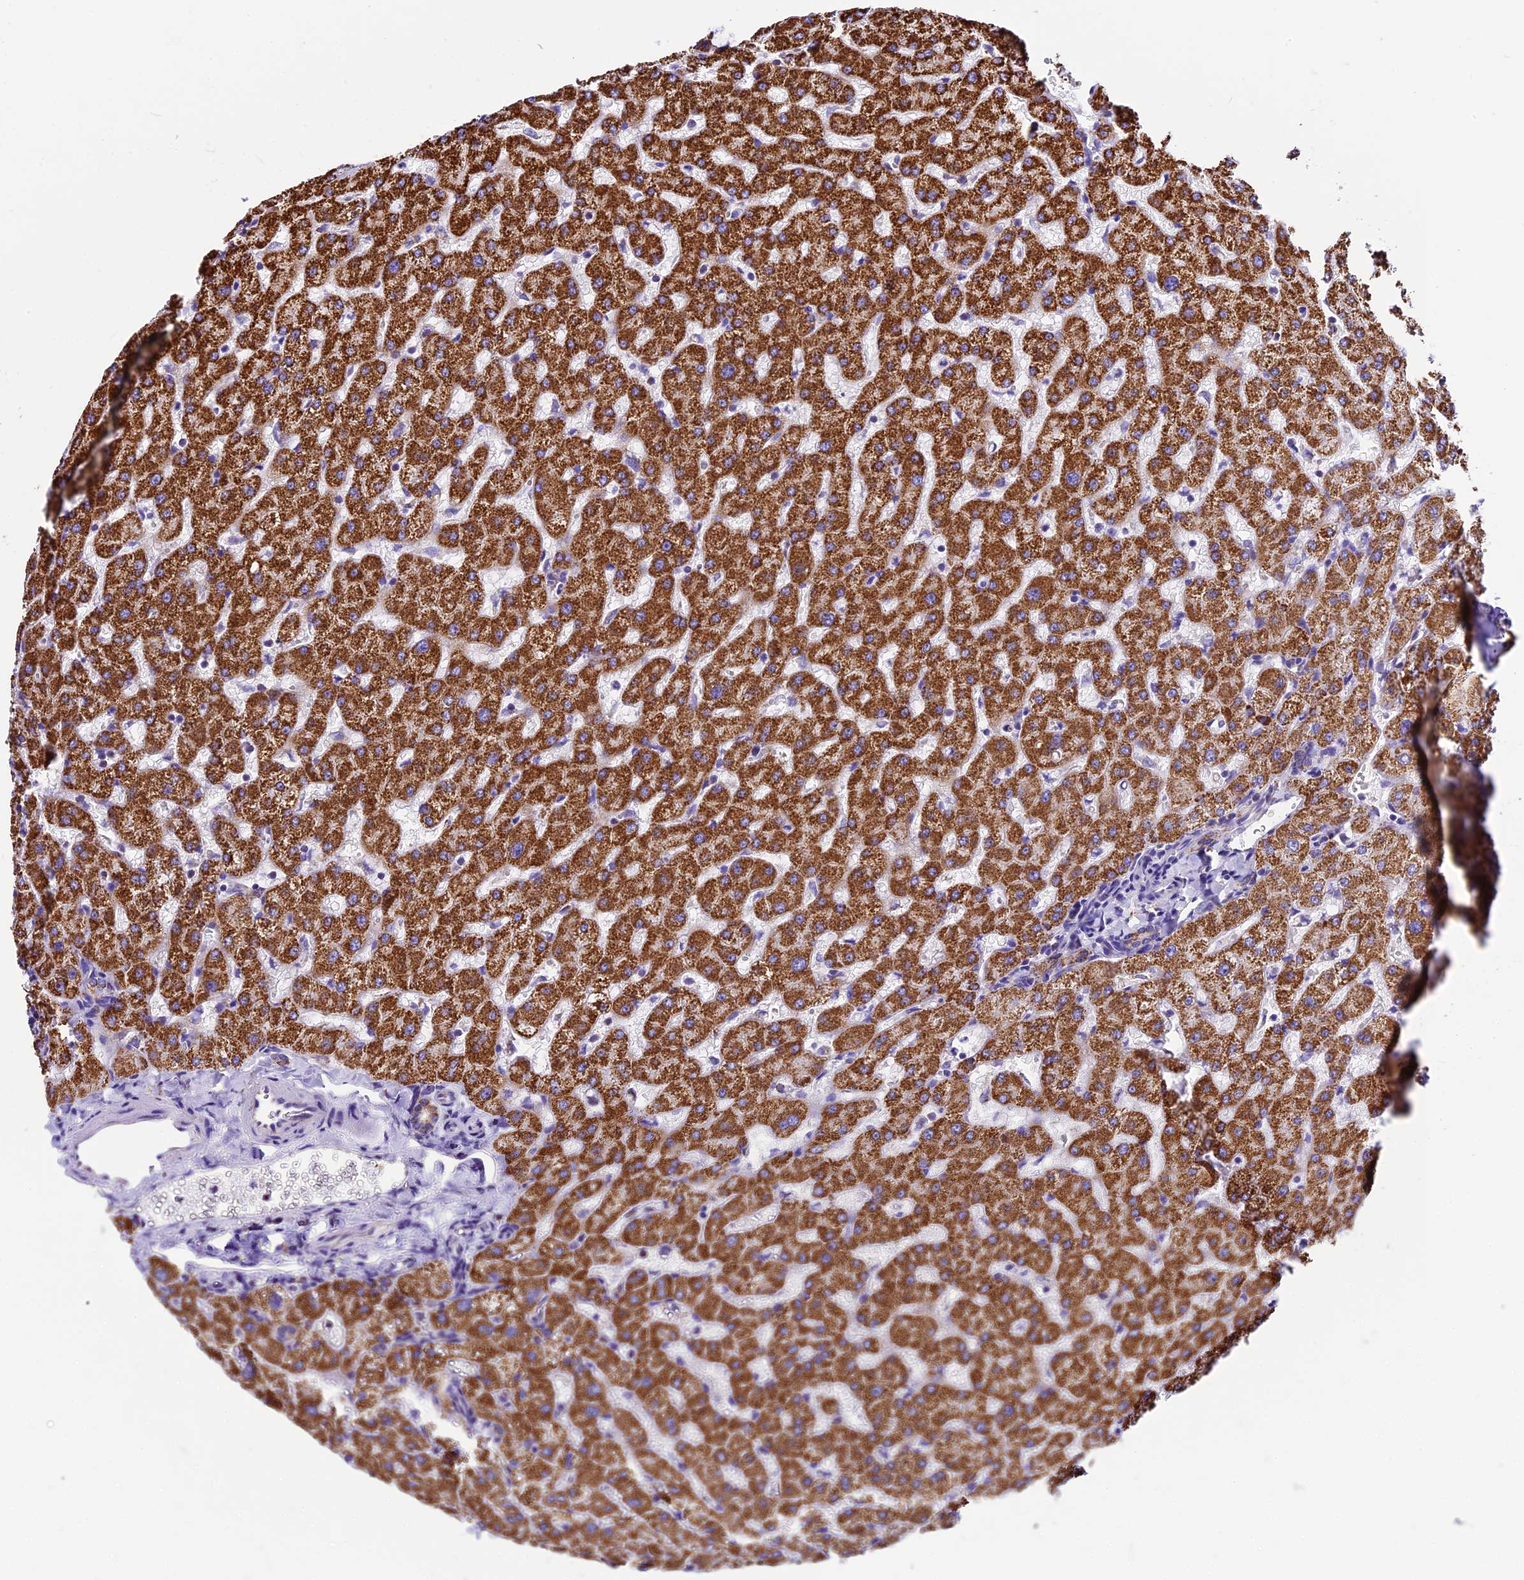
{"staining": {"intensity": "moderate", "quantity": "25%-75%", "location": "cytoplasmic/membranous"}, "tissue": "liver", "cell_type": "Cholangiocytes", "image_type": "normal", "snomed": [{"axis": "morphology", "description": "Normal tissue, NOS"}, {"axis": "topography", "description": "Liver"}], "caption": "Cholangiocytes reveal moderate cytoplasmic/membranous staining in approximately 25%-75% of cells in benign liver. (IHC, brightfield microscopy, high magnification).", "gene": "DCAF5", "patient": {"sex": "female", "age": 63}}